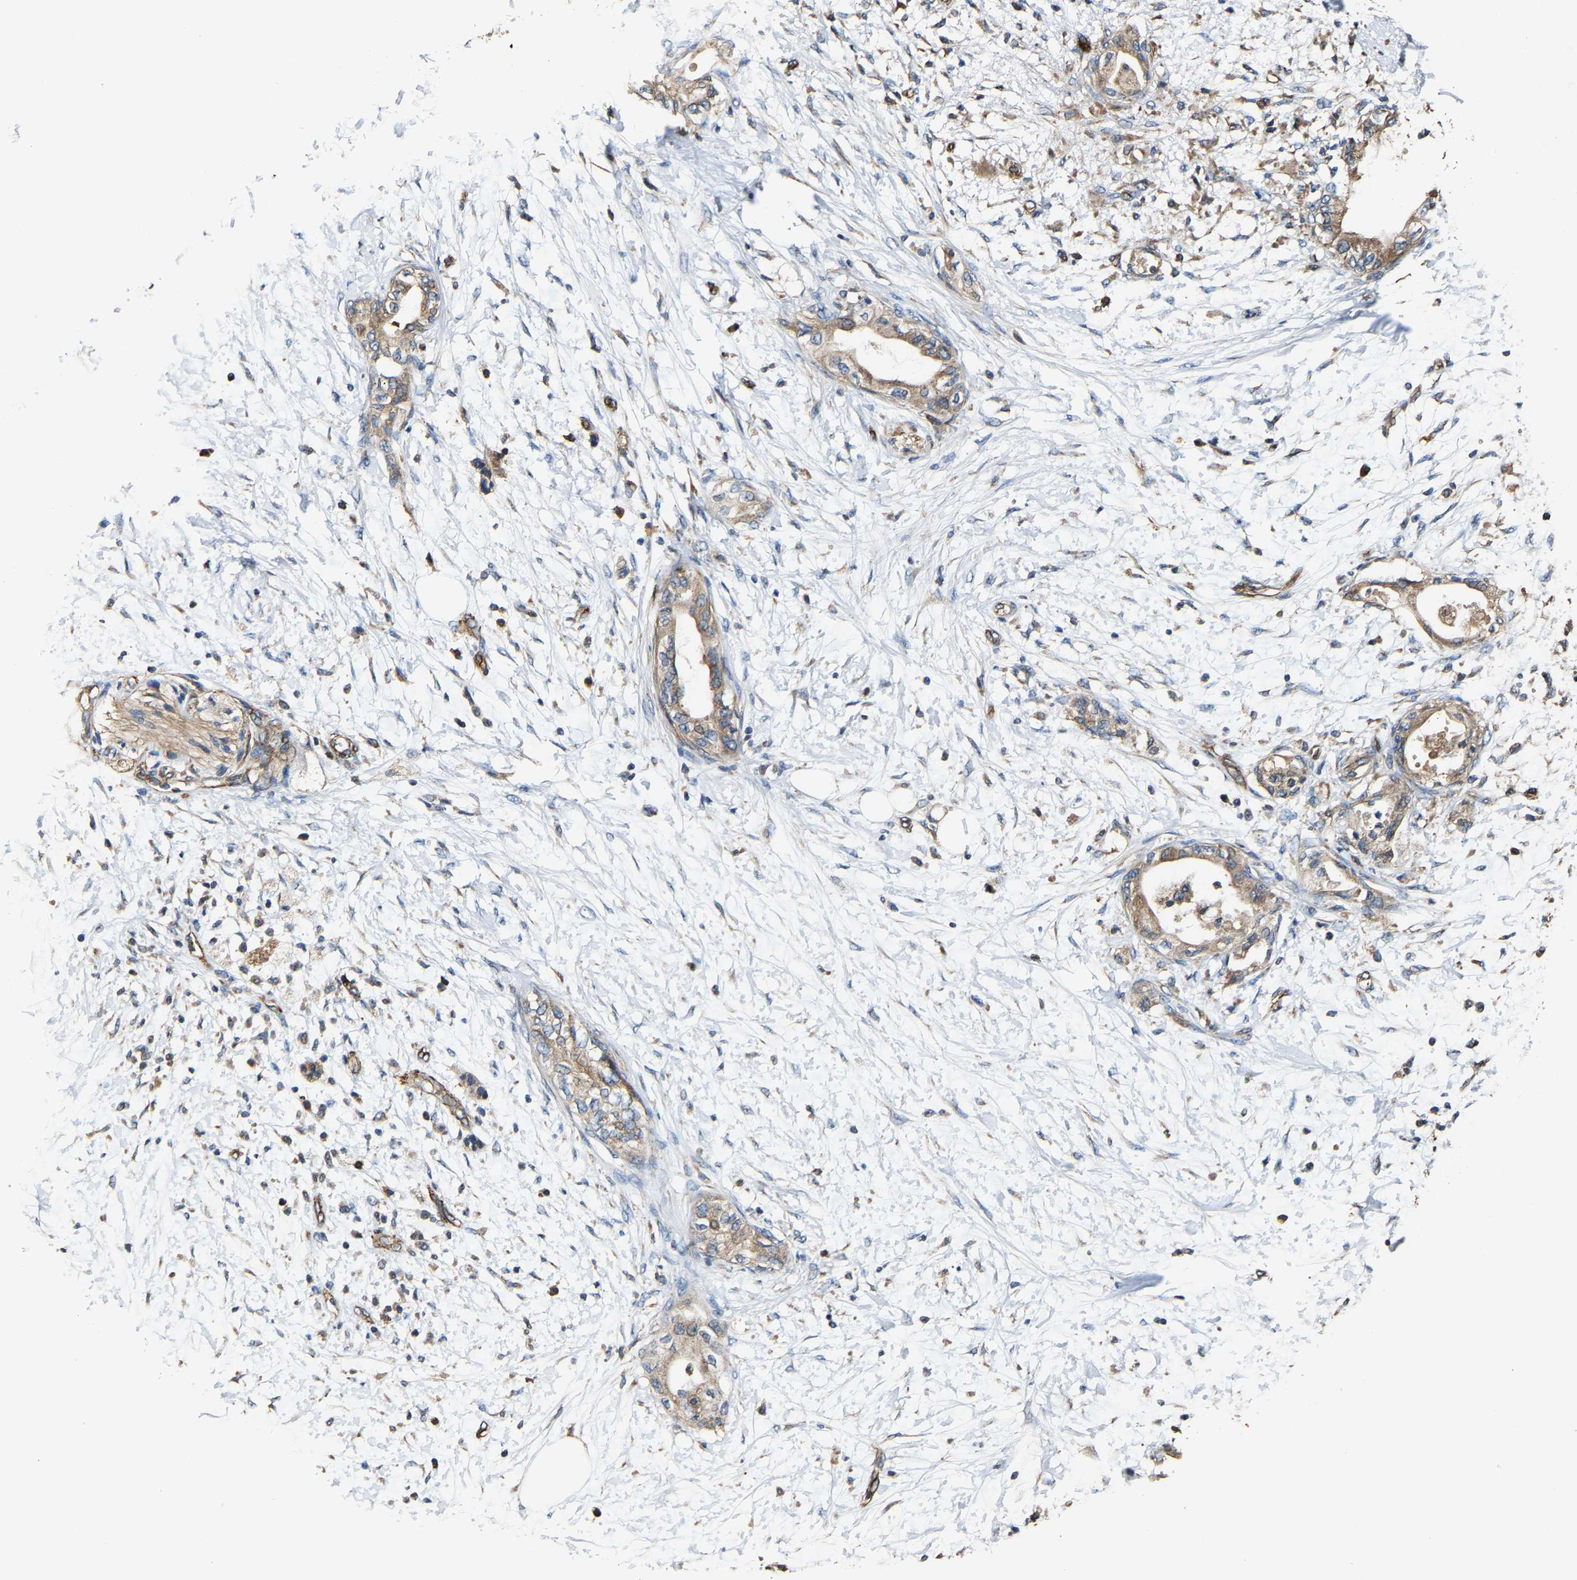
{"staining": {"intensity": "moderate", "quantity": ">75%", "location": "cytoplasmic/membranous"}, "tissue": "adipose tissue", "cell_type": "Adipocytes", "image_type": "normal", "snomed": [{"axis": "morphology", "description": "Normal tissue, NOS"}, {"axis": "morphology", "description": "Adenocarcinoma, NOS"}, {"axis": "topography", "description": "Duodenum"}, {"axis": "topography", "description": "Peripheral nerve tissue"}], "caption": "Immunohistochemistry of normal adipose tissue shows medium levels of moderate cytoplasmic/membranous expression in about >75% of adipocytes.", "gene": "GFRA3", "patient": {"sex": "female", "age": 60}}